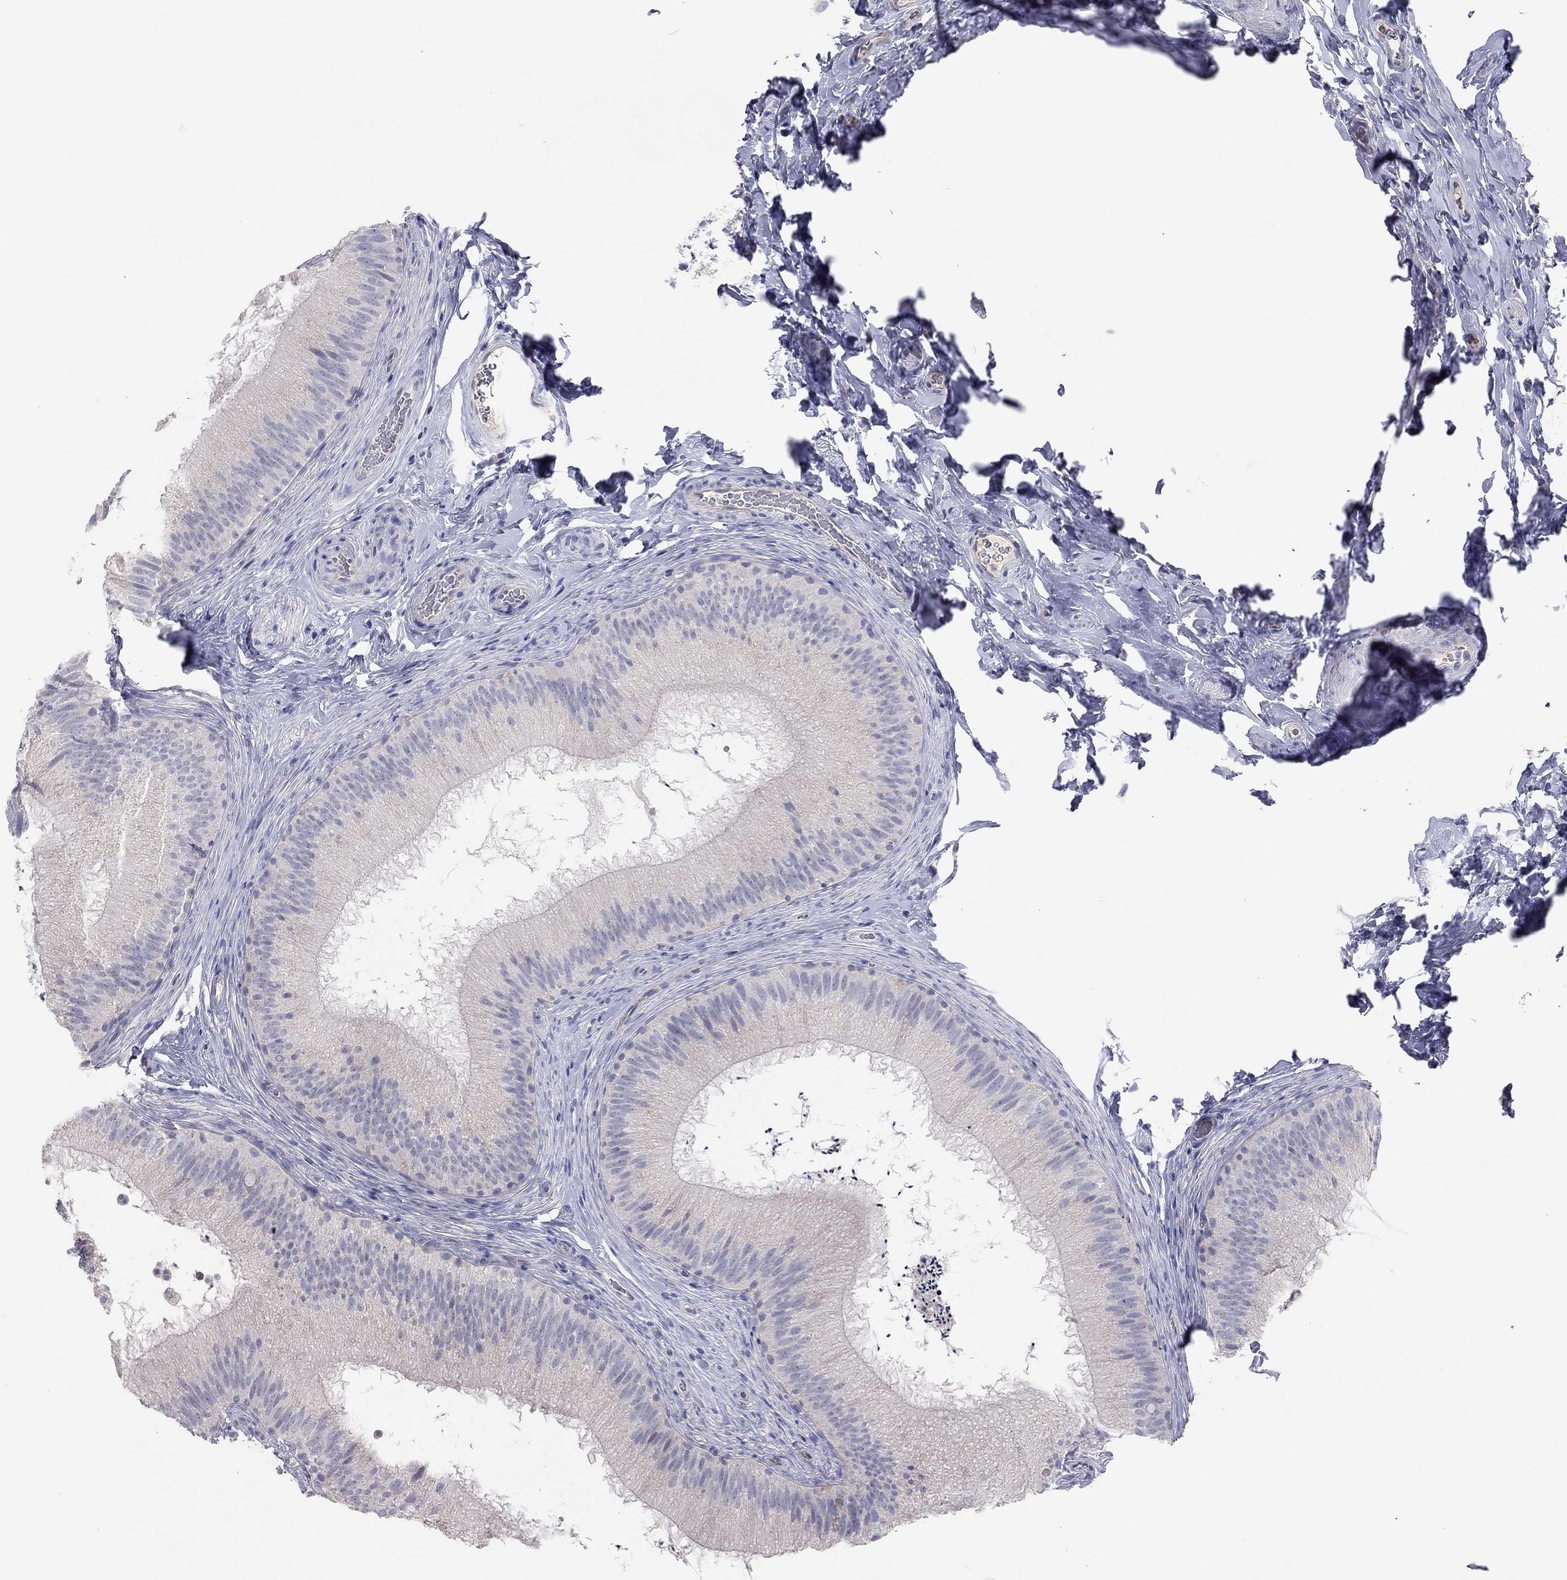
{"staining": {"intensity": "negative", "quantity": "none", "location": "none"}, "tissue": "epididymis", "cell_type": "Glandular cells", "image_type": "normal", "snomed": [{"axis": "morphology", "description": "Normal tissue, NOS"}, {"axis": "topography", "description": "Epididymis"}], "caption": "Immunohistochemical staining of unremarkable epididymis shows no significant positivity in glandular cells. Nuclei are stained in blue.", "gene": "KCNB1", "patient": {"sex": "male", "age": 32}}